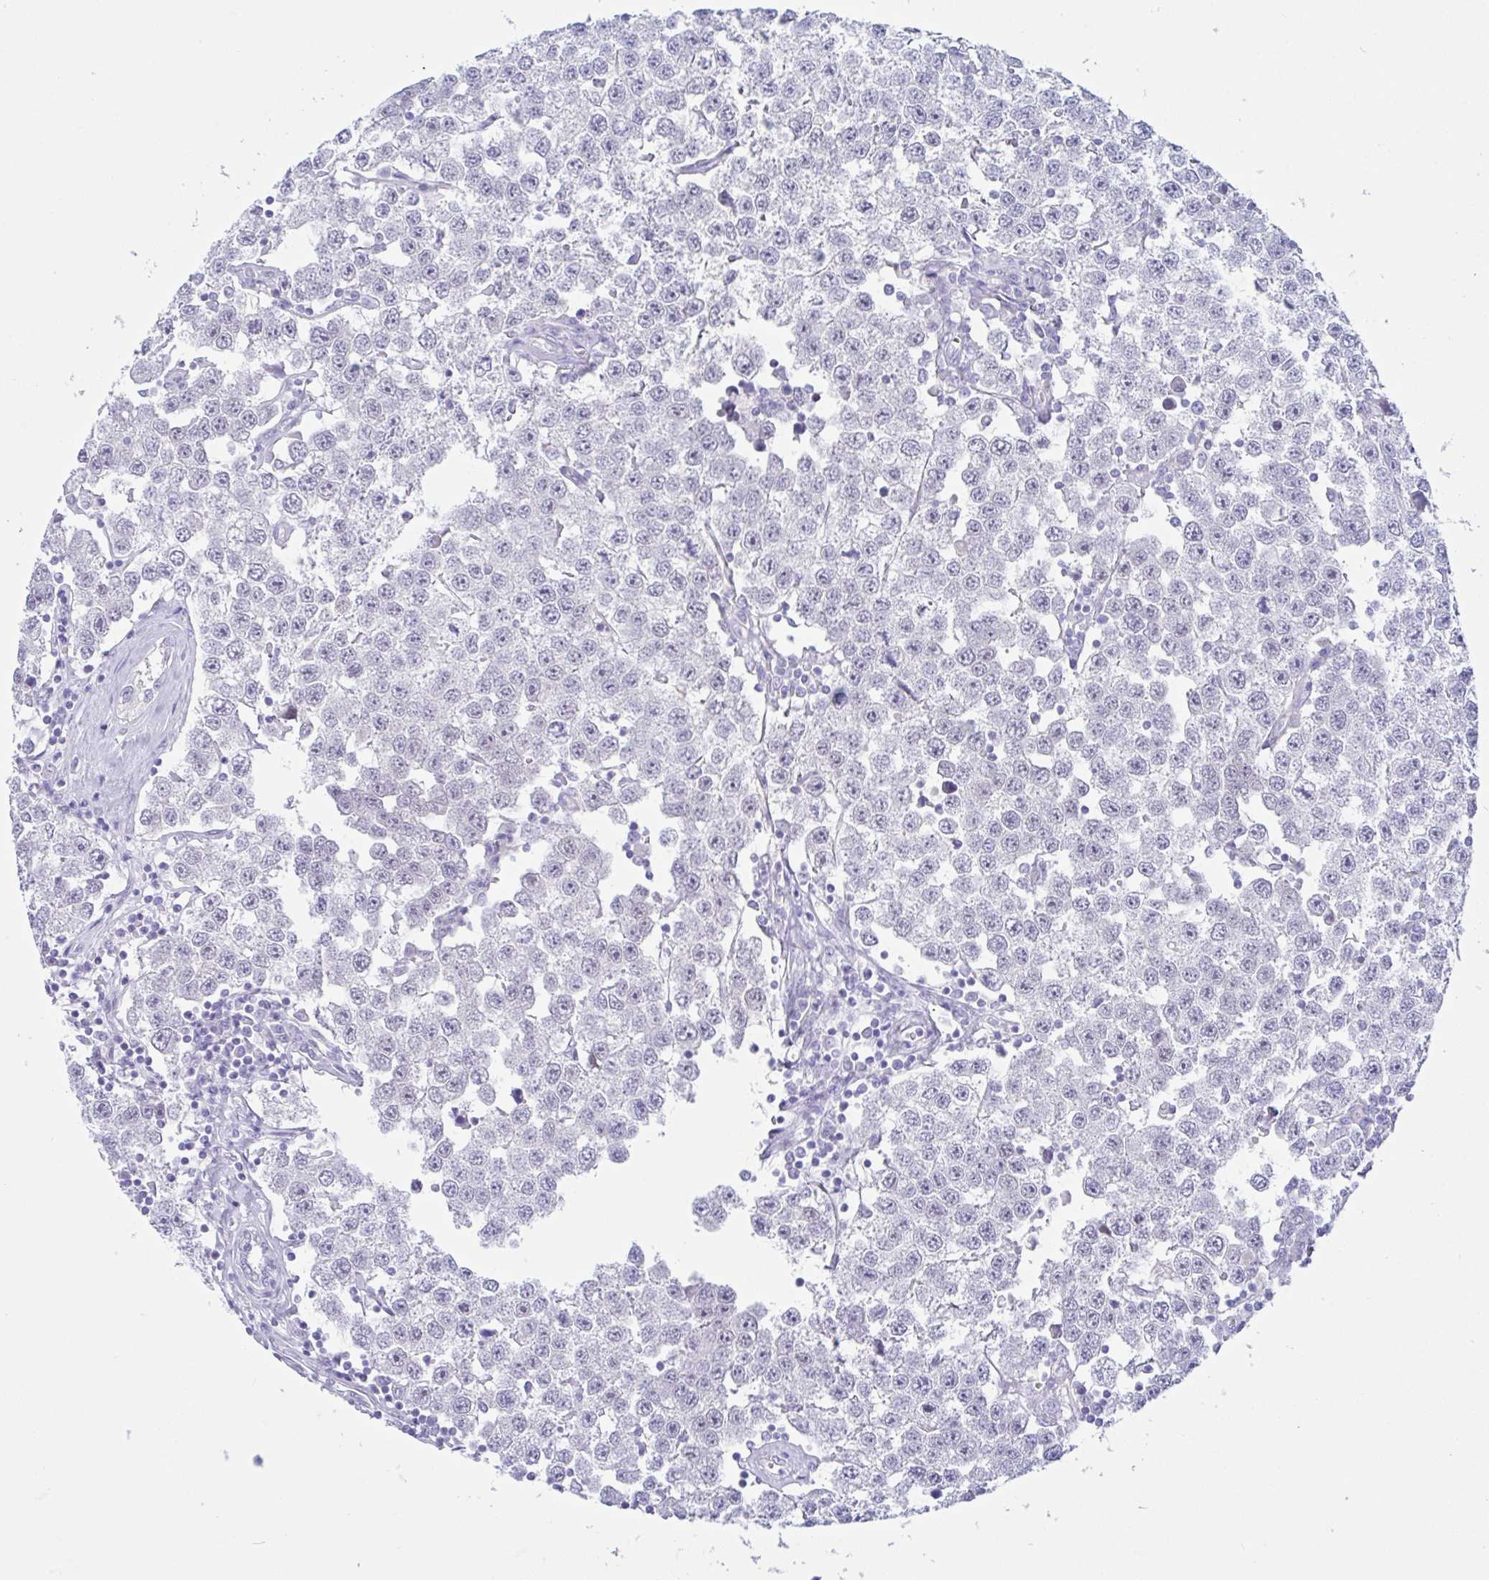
{"staining": {"intensity": "negative", "quantity": "none", "location": "none"}, "tissue": "testis cancer", "cell_type": "Tumor cells", "image_type": "cancer", "snomed": [{"axis": "morphology", "description": "Seminoma, NOS"}, {"axis": "topography", "description": "Testis"}], "caption": "Tumor cells show no significant protein staining in testis cancer (seminoma). (DAB (3,3'-diaminobenzidine) IHC visualized using brightfield microscopy, high magnification).", "gene": "OR6N2", "patient": {"sex": "male", "age": 34}}